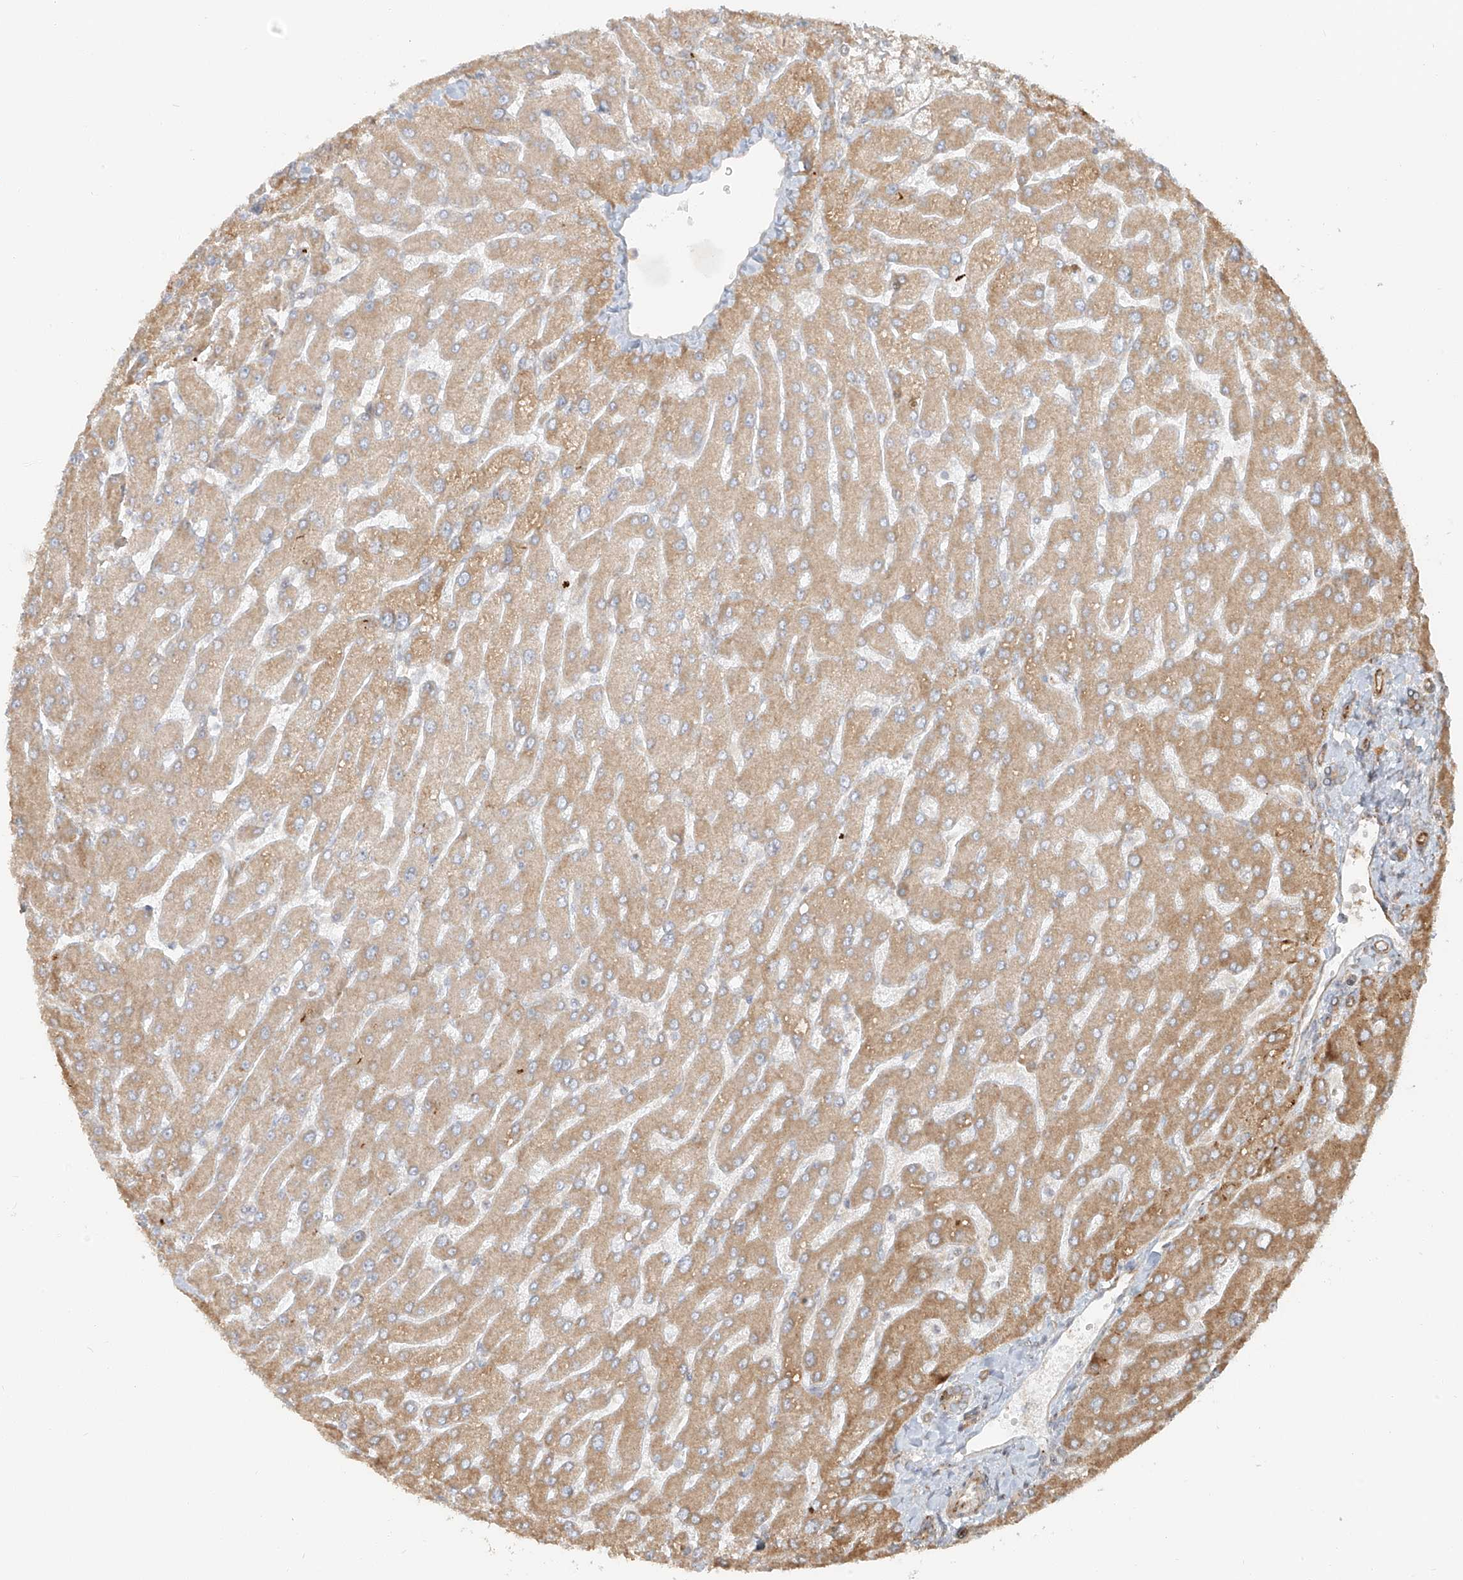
{"staining": {"intensity": "moderate", "quantity": "<25%", "location": "cytoplasmic/membranous"}, "tissue": "liver", "cell_type": "Cholangiocytes", "image_type": "normal", "snomed": [{"axis": "morphology", "description": "Normal tissue, NOS"}, {"axis": "topography", "description": "Liver"}], "caption": "Immunohistochemical staining of benign liver reveals <25% levels of moderate cytoplasmic/membranous protein expression in about <25% of cholangiocytes. (Stains: DAB in brown, nuclei in blue, Microscopy: brightfield microscopy at high magnification).", "gene": "MIPEP", "patient": {"sex": "male", "age": 55}}